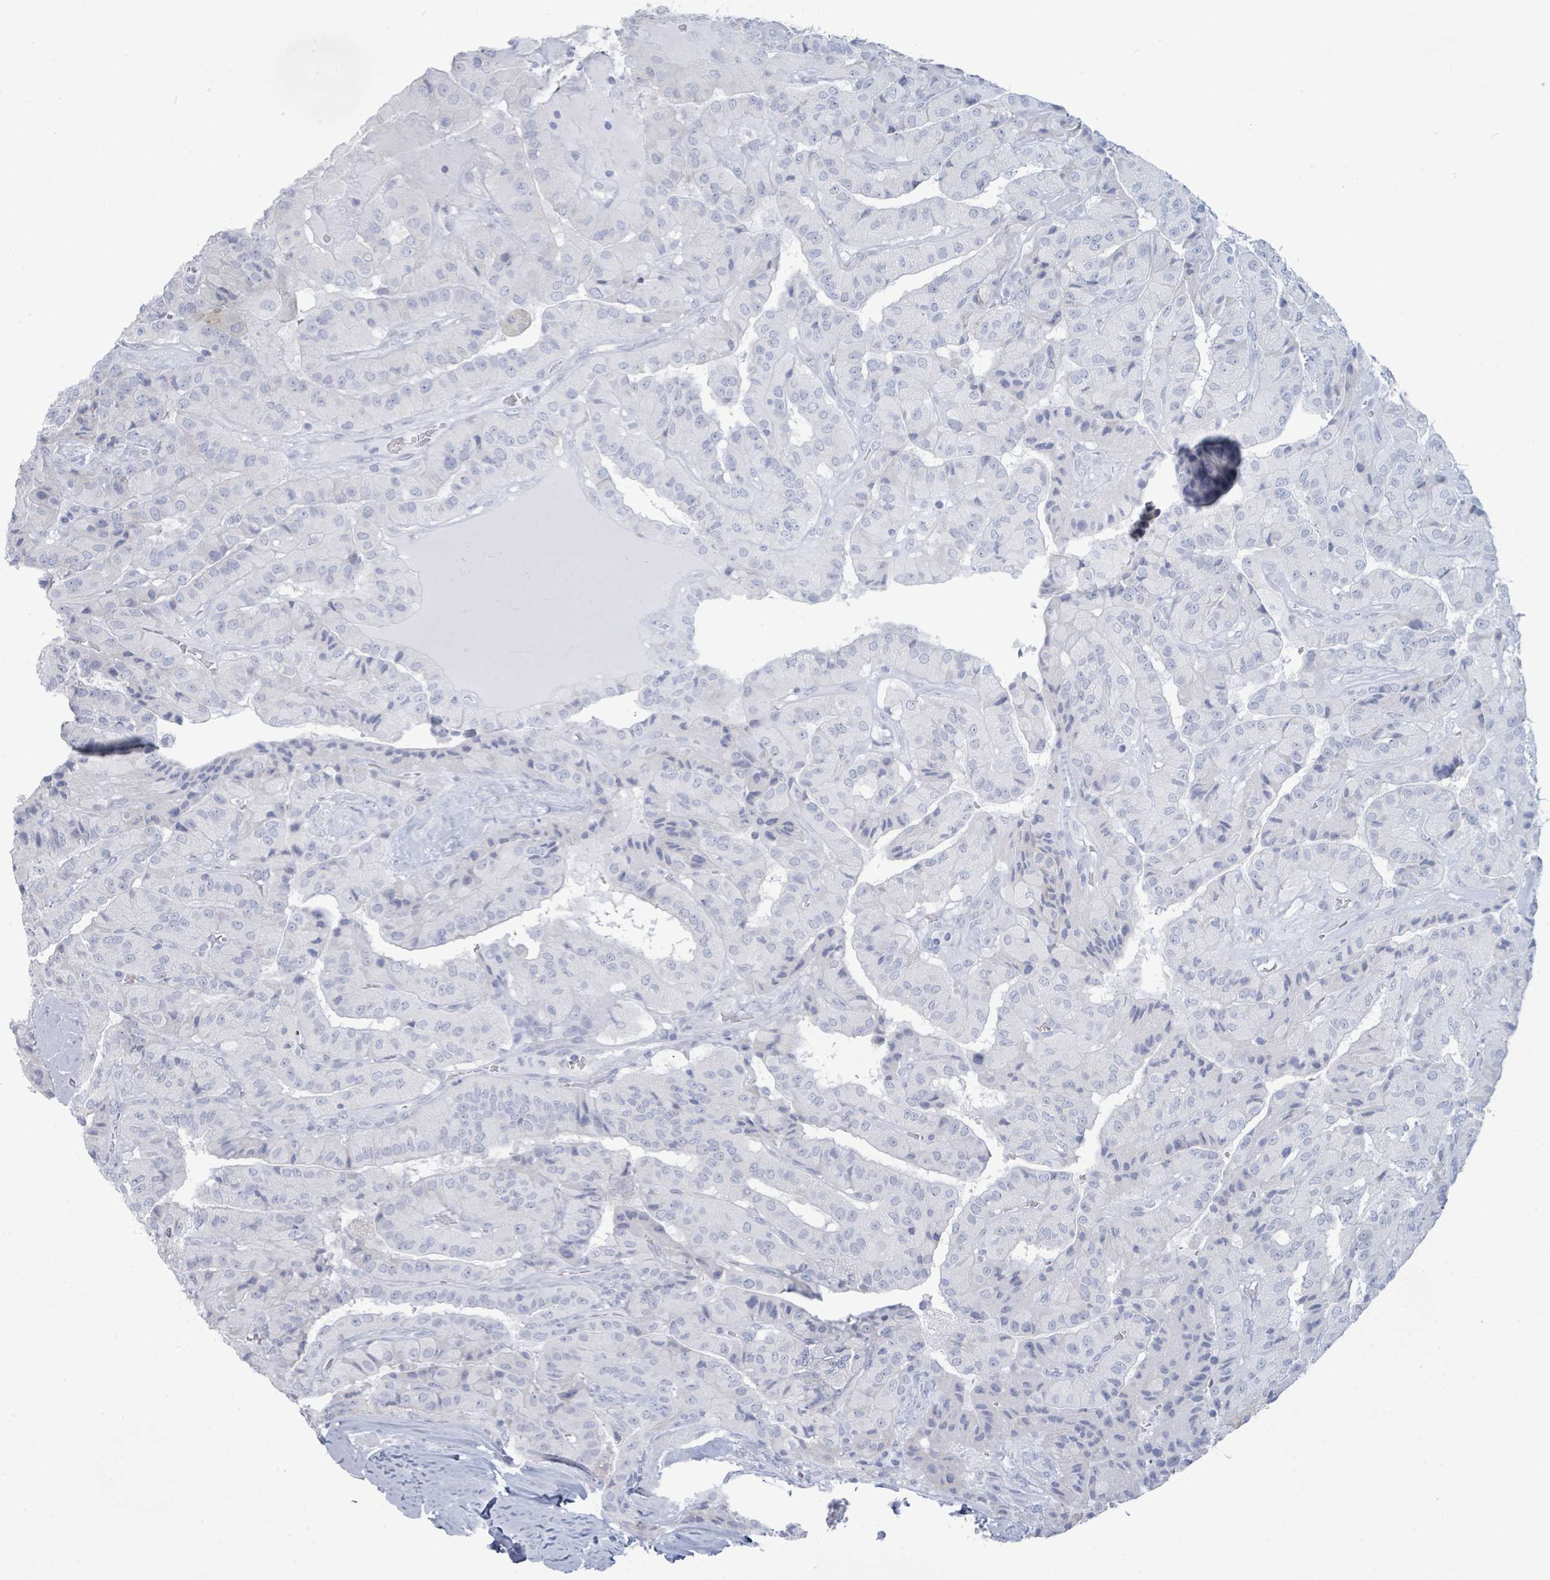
{"staining": {"intensity": "negative", "quantity": "none", "location": "none"}, "tissue": "thyroid cancer", "cell_type": "Tumor cells", "image_type": "cancer", "snomed": [{"axis": "morphology", "description": "Normal tissue, NOS"}, {"axis": "morphology", "description": "Papillary adenocarcinoma, NOS"}, {"axis": "topography", "description": "Thyroid gland"}], "caption": "Photomicrograph shows no significant protein positivity in tumor cells of thyroid cancer (papillary adenocarcinoma).", "gene": "PGA3", "patient": {"sex": "female", "age": 59}}